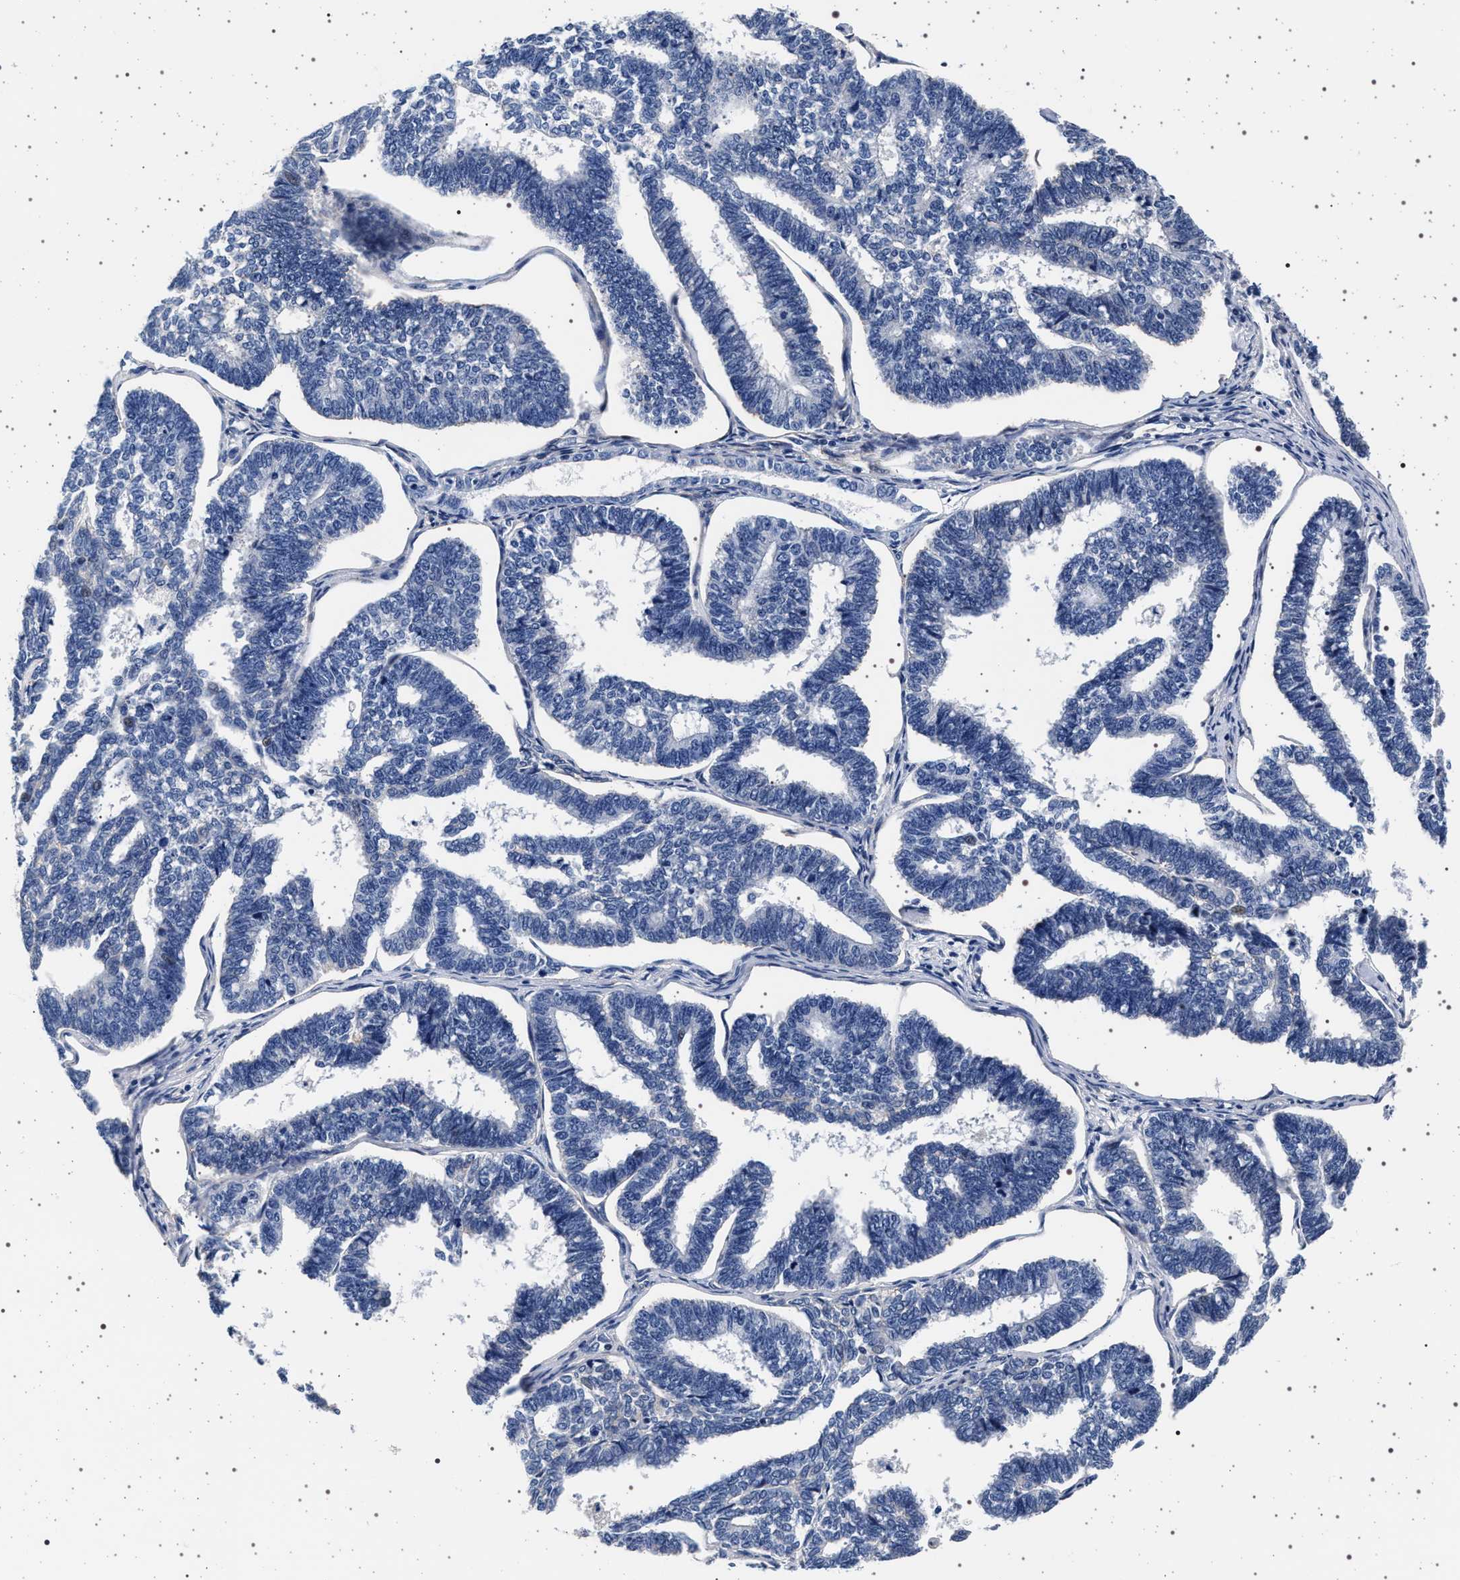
{"staining": {"intensity": "negative", "quantity": "none", "location": "none"}, "tissue": "endometrial cancer", "cell_type": "Tumor cells", "image_type": "cancer", "snomed": [{"axis": "morphology", "description": "Adenocarcinoma, NOS"}, {"axis": "topography", "description": "Endometrium"}], "caption": "This photomicrograph is of endometrial adenocarcinoma stained with immunohistochemistry to label a protein in brown with the nuclei are counter-stained blue. There is no expression in tumor cells.", "gene": "SLC9A1", "patient": {"sex": "female", "age": 70}}